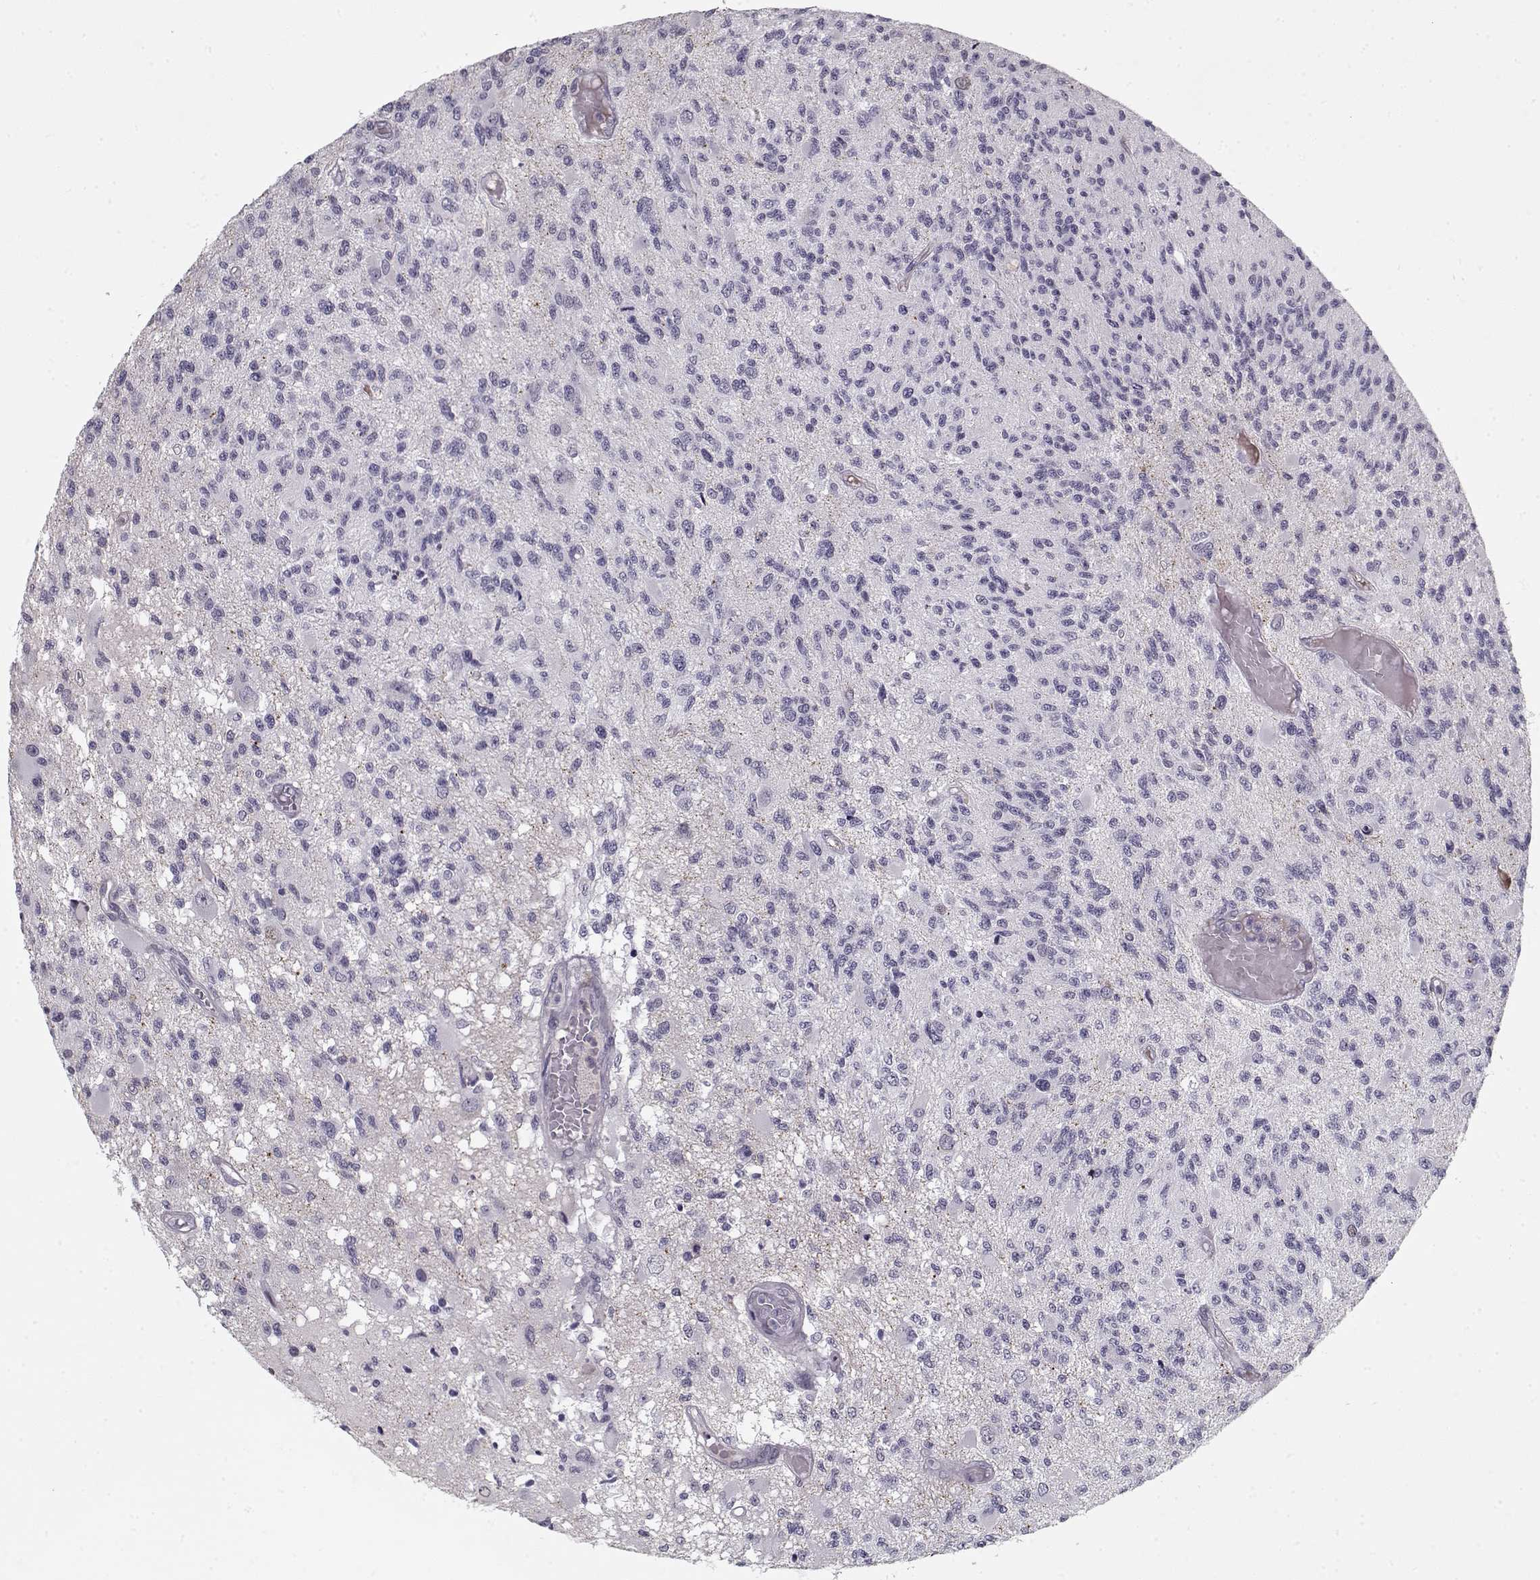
{"staining": {"intensity": "negative", "quantity": "none", "location": "none"}, "tissue": "glioma", "cell_type": "Tumor cells", "image_type": "cancer", "snomed": [{"axis": "morphology", "description": "Glioma, malignant, High grade"}, {"axis": "topography", "description": "Brain"}], "caption": "The histopathology image displays no significant positivity in tumor cells of high-grade glioma (malignant).", "gene": "SPACA9", "patient": {"sex": "female", "age": 63}}